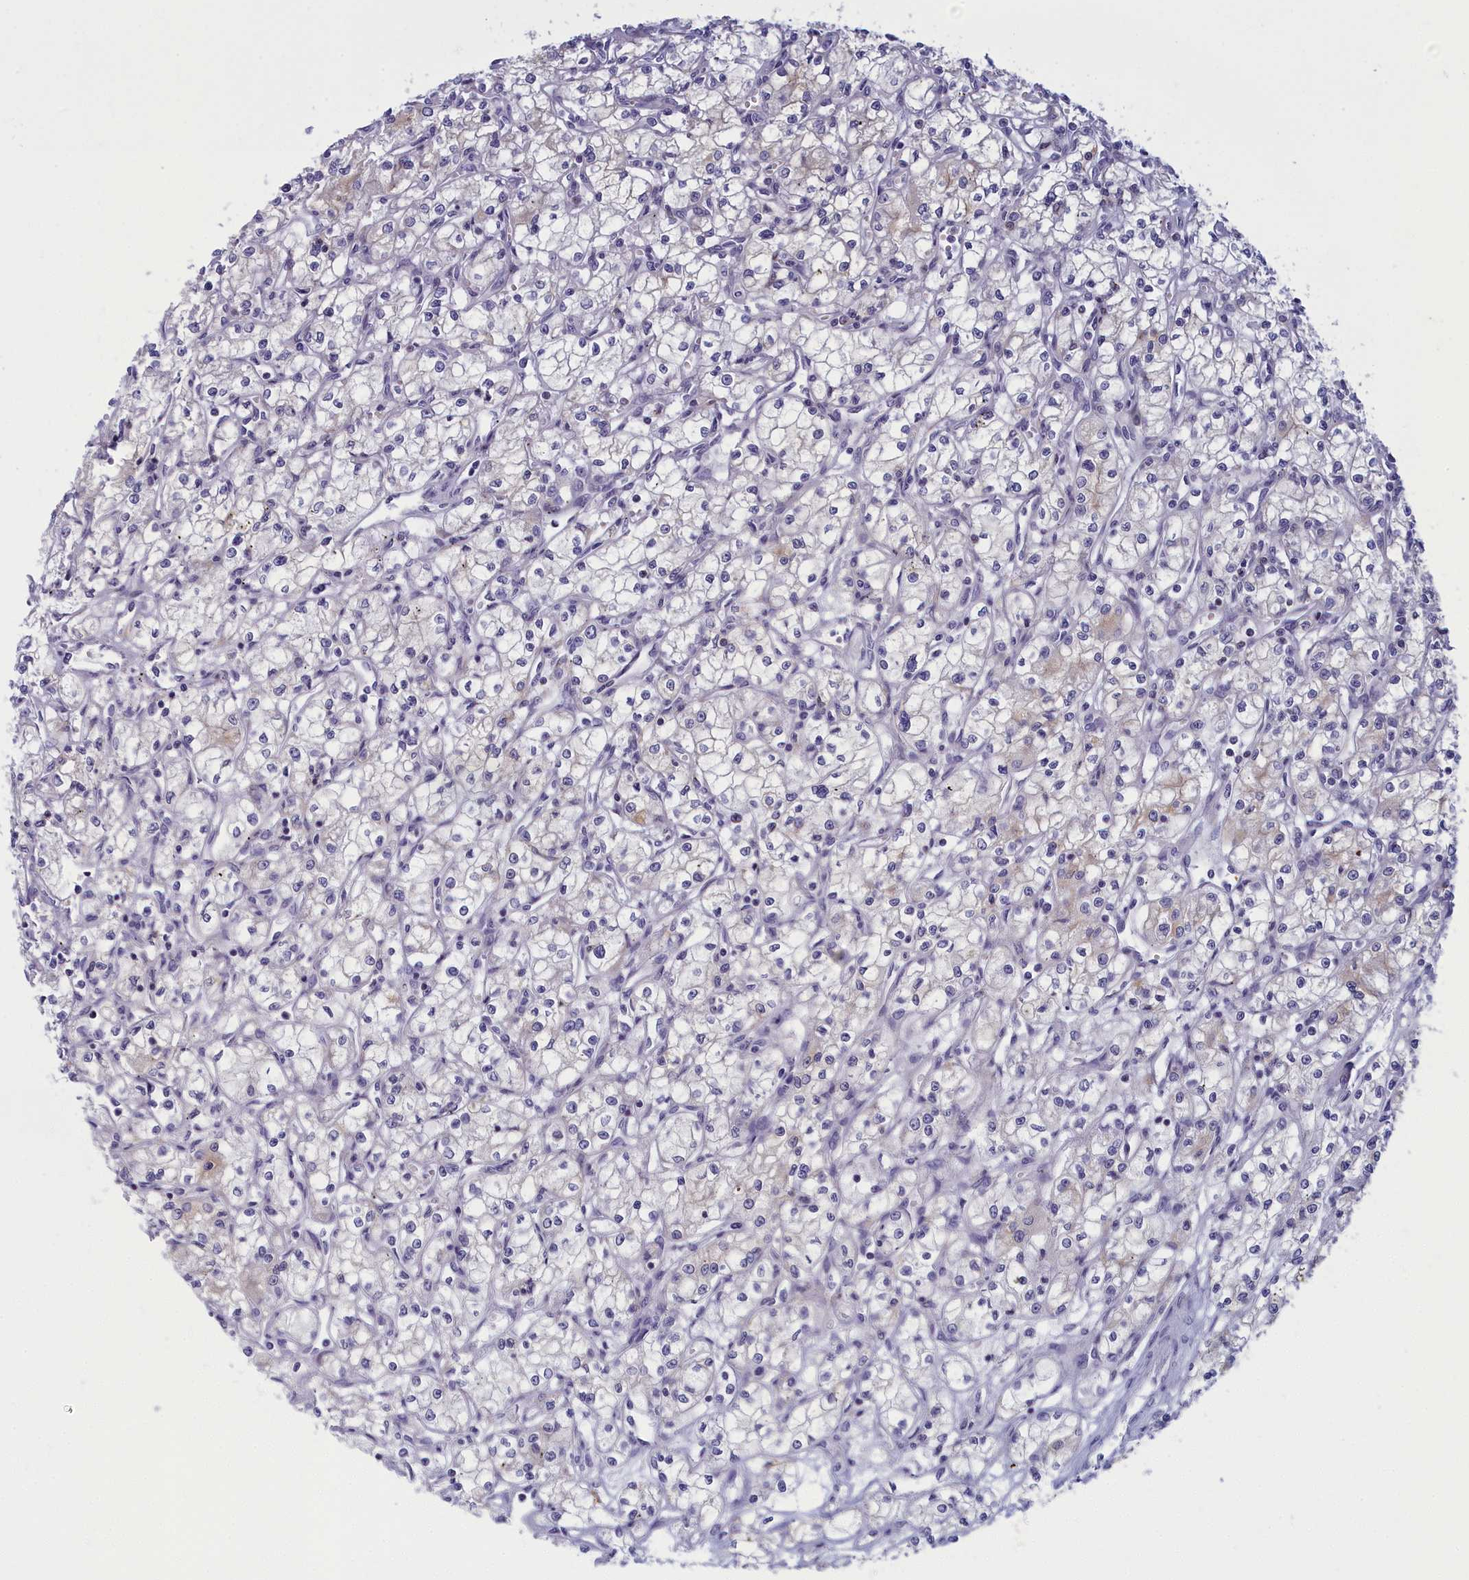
{"staining": {"intensity": "negative", "quantity": "none", "location": "none"}, "tissue": "renal cancer", "cell_type": "Tumor cells", "image_type": "cancer", "snomed": [{"axis": "morphology", "description": "Adenocarcinoma, NOS"}, {"axis": "topography", "description": "Kidney"}], "caption": "Renal adenocarcinoma was stained to show a protein in brown. There is no significant staining in tumor cells.", "gene": "NOL10", "patient": {"sex": "male", "age": 59}}